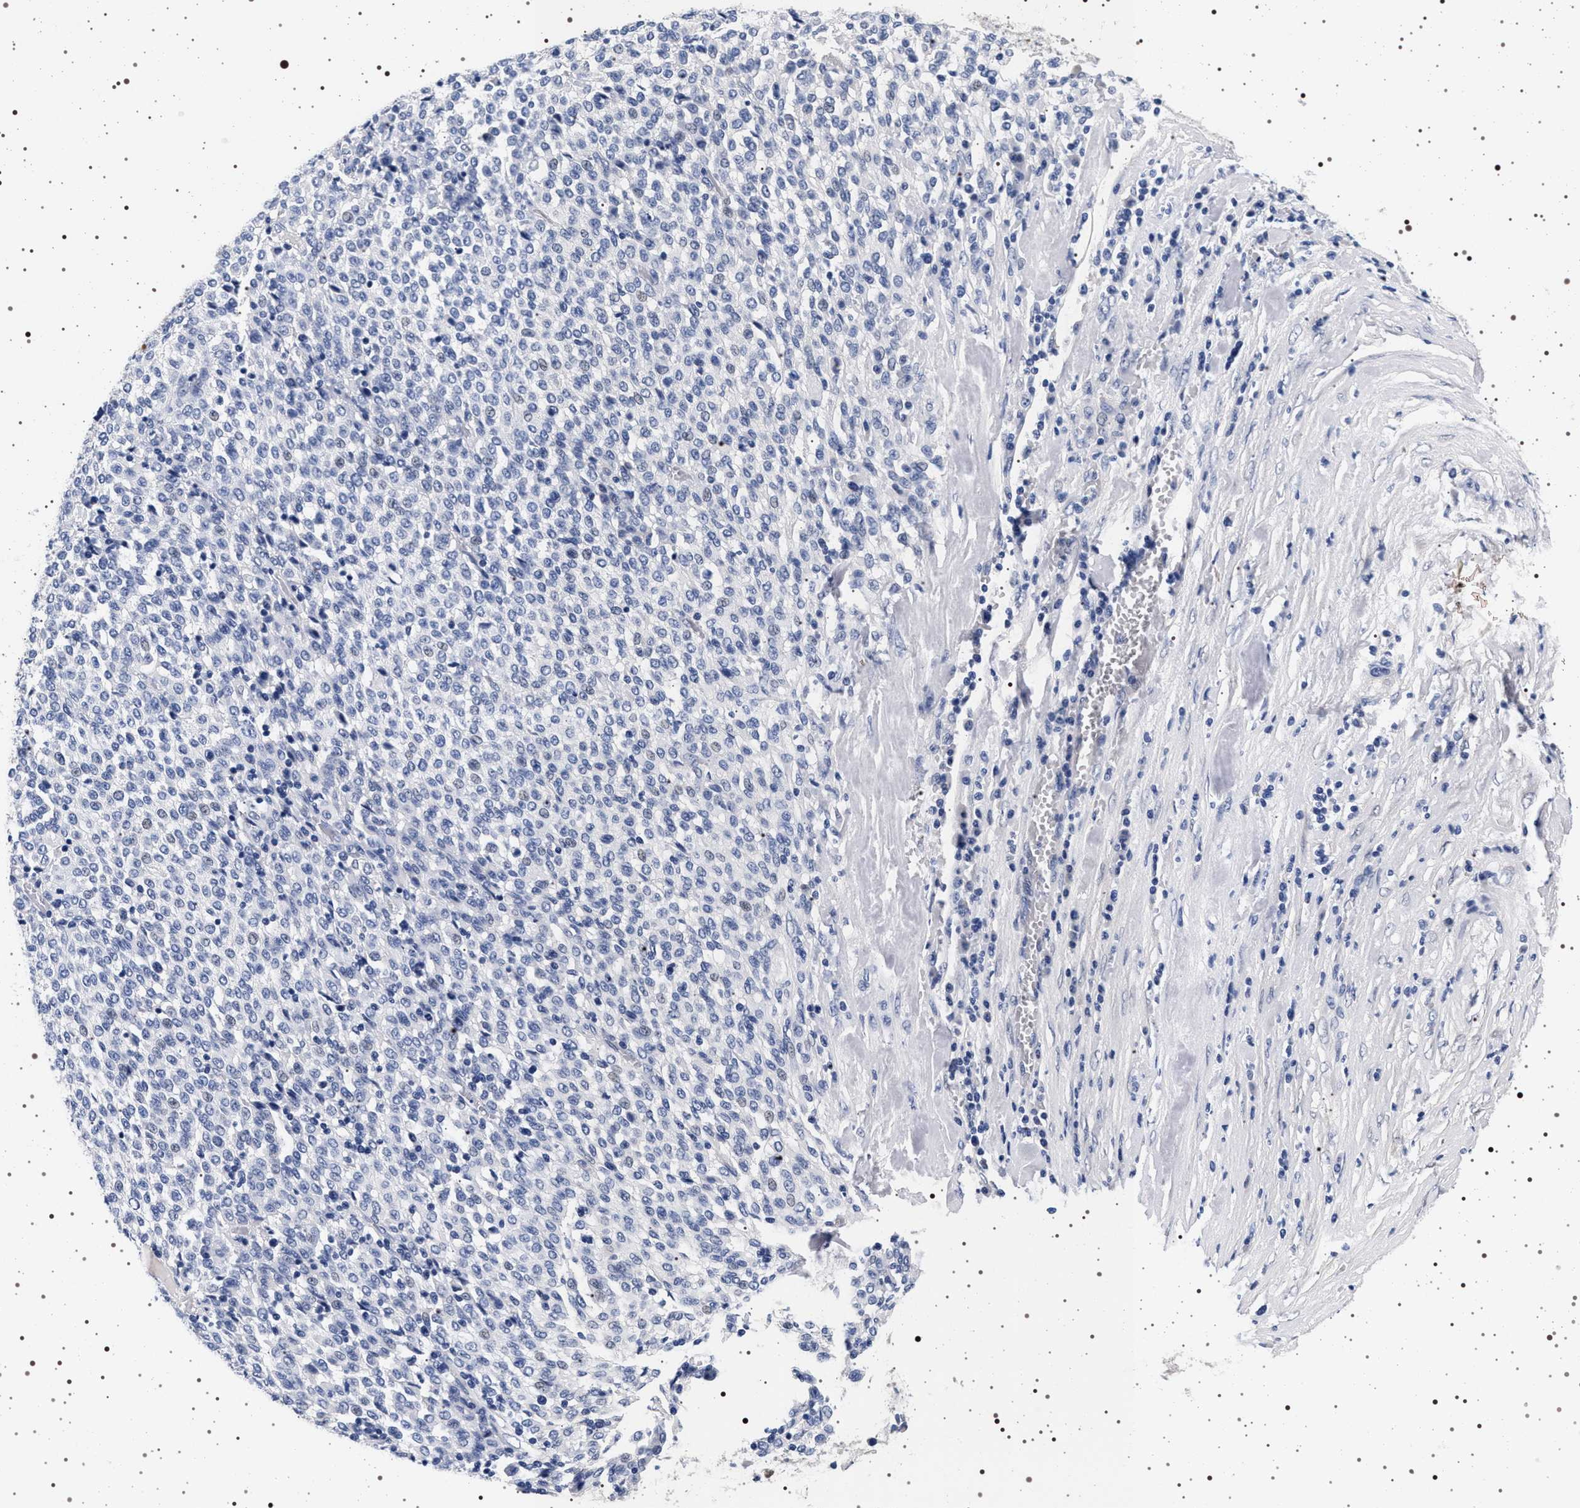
{"staining": {"intensity": "negative", "quantity": "none", "location": "none"}, "tissue": "melanoma", "cell_type": "Tumor cells", "image_type": "cancer", "snomed": [{"axis": "morphology", "description": "Malignant melanoma, Metastatic site"}, {"axis": "topography", "description": "Pancreas"}], "caption": "The micrograph demonstrates no staining of tumor cells in malignant melanoma (metastatic site).", "gene": "MAPK10", "patient": {"sex": "female", "age": 30}}